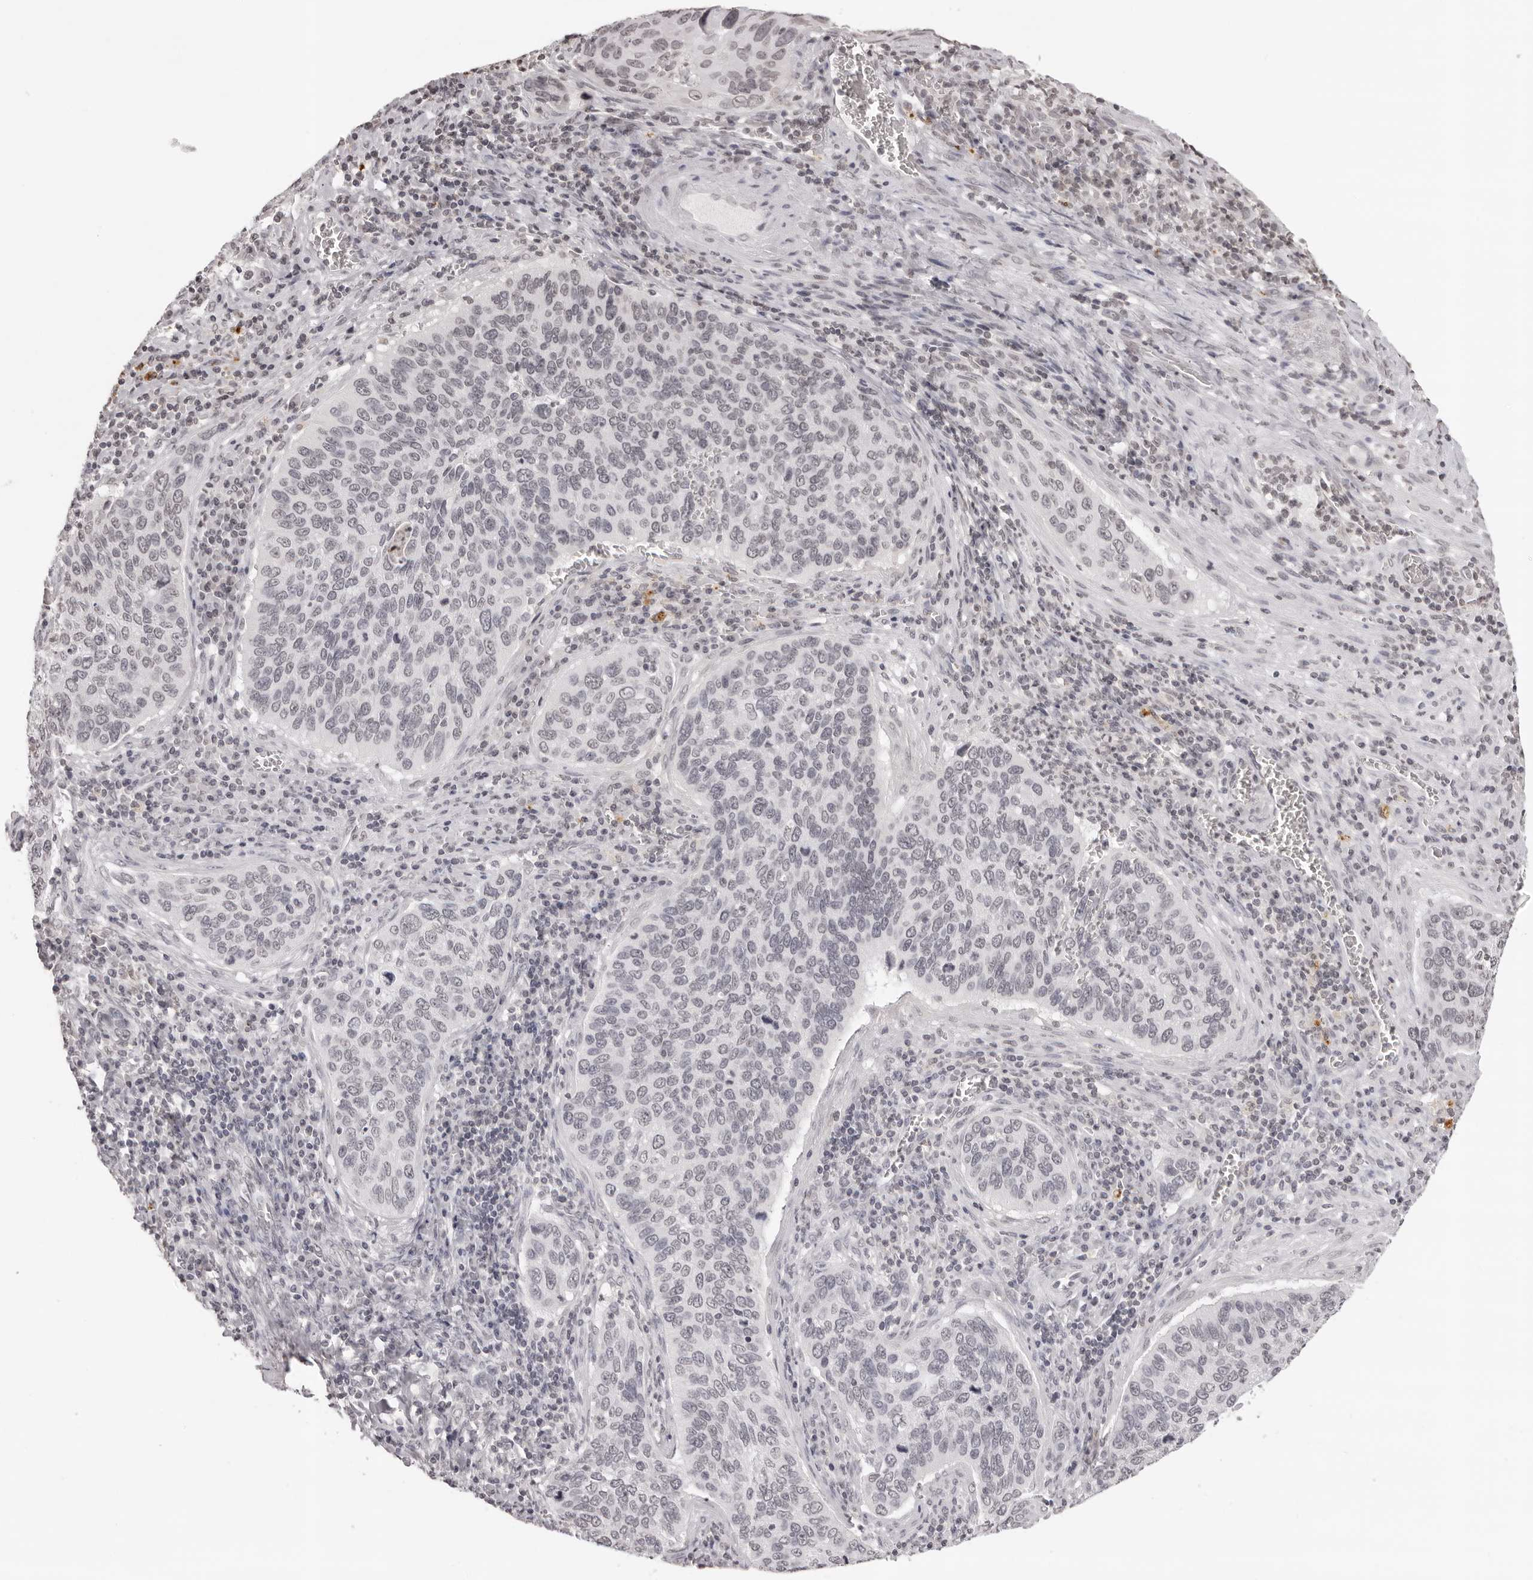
{"staining": {"intensity": "negative", "quantity": "none", "location": "none"}, "tissue": "cervical cancer", "cell_type": "Tumor cells", "image_type": "cancer", "snomed": [{"axis": "morphology", "description": "Squamous cell carcinoma, NOS"}, {"axis": "topography", "description": "Cervix"}], "caption": "Tumor cells are negative for brown protein staining in cervical squamous cell carcinoma. (DAB immunohistochemistry, high magnification).", "gene": "NTM", "patient": {"sex": "female", "age": 53}}